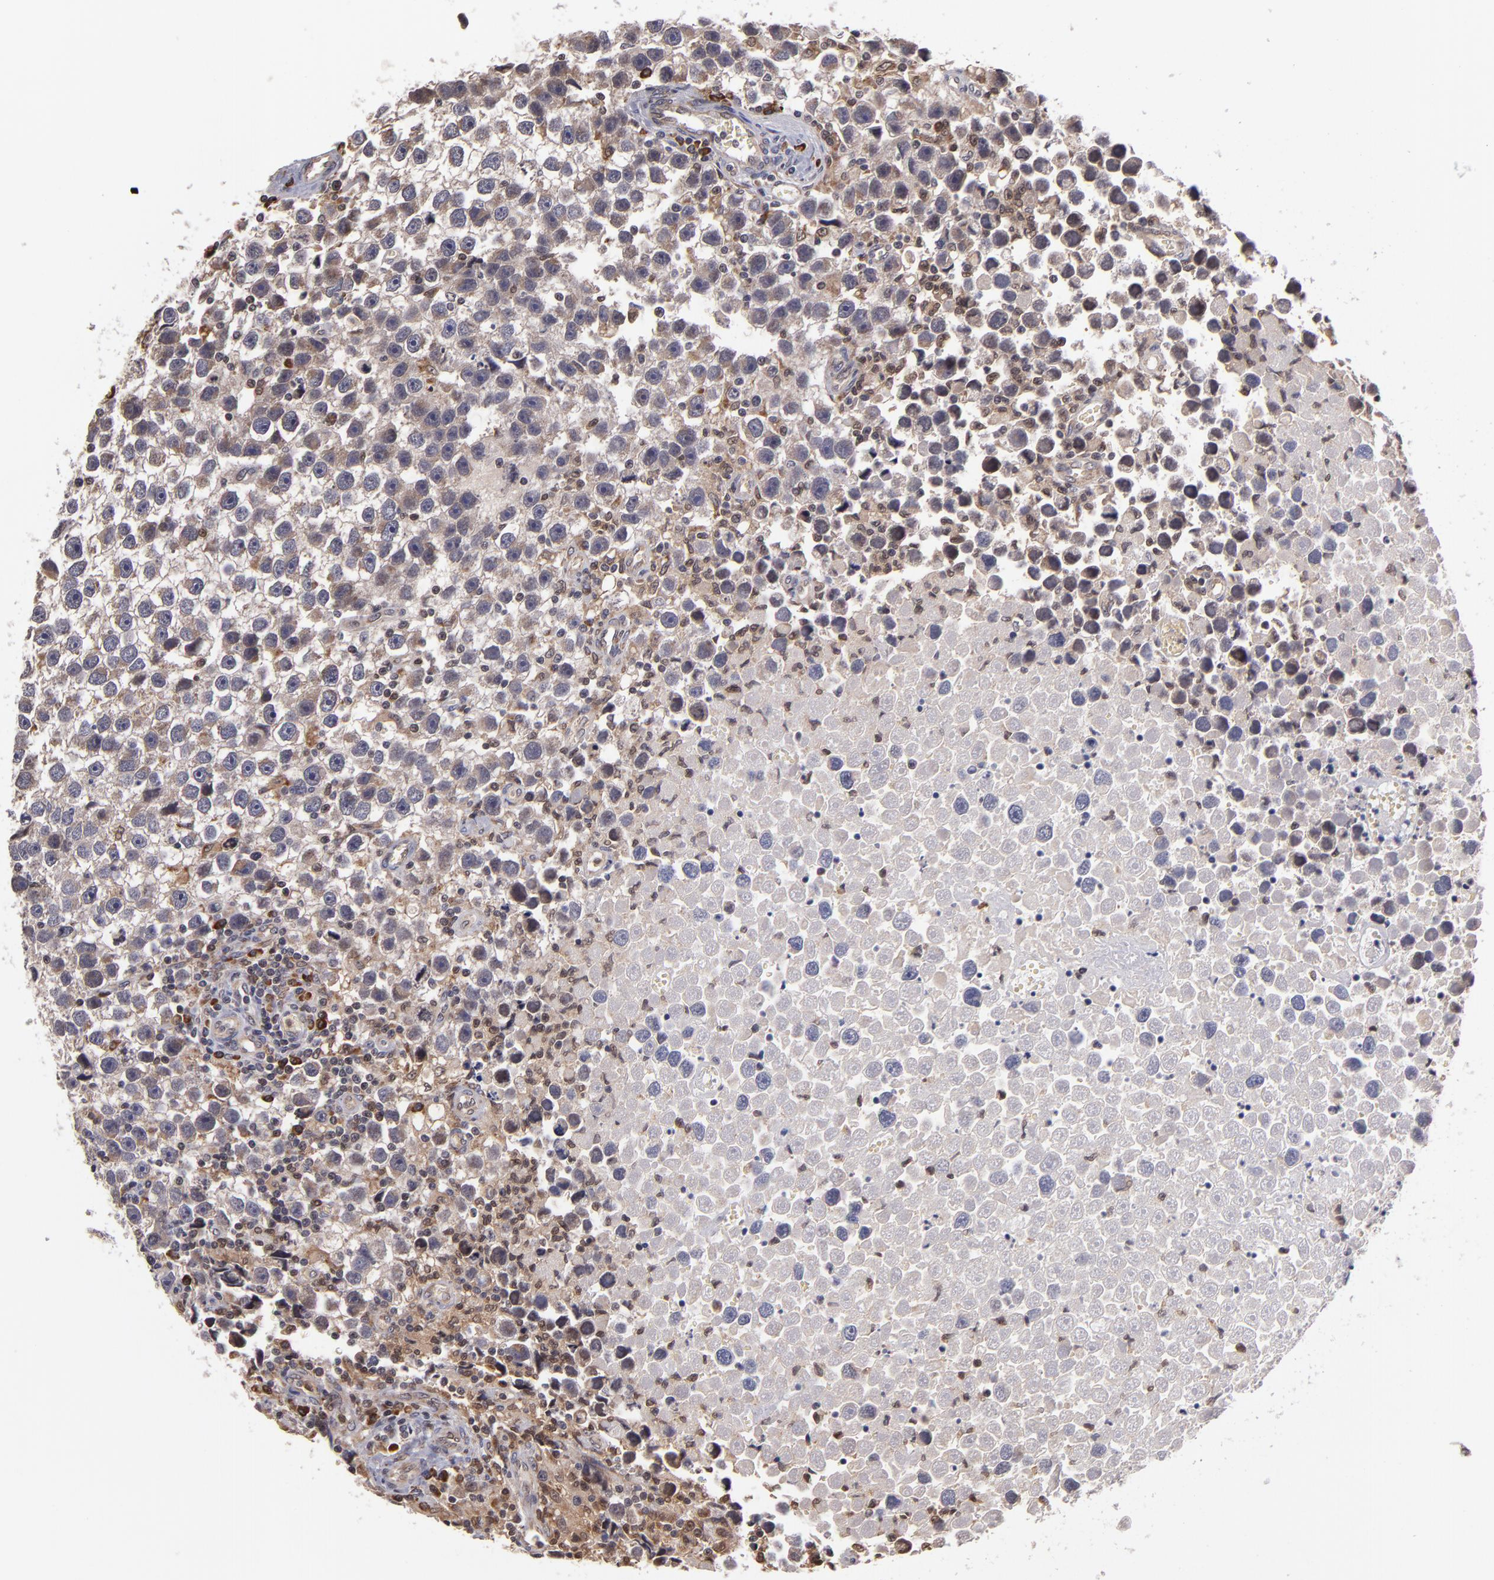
{"staining": {"intensity": "weak", "quantity": ">75%", "location": "cytoplasmic/membranous"}, "tissue": "testis cancer", "cell_type": "Tumor cells", "image_type": "cancer", "snomed": [{"axis": "morphology", "description": "Seminoma, NOS"}, {"axis": "topography", "description": "Testis"}], "caption": "This histopathology image demonstrates immunohistochemistry staining of human testis seminoma, with low weak cytoplasmic/membranous staining in approximately >75% of tumor cells.", "gene": "CASP1", "patient": {"sex": "male", "age": 43}}